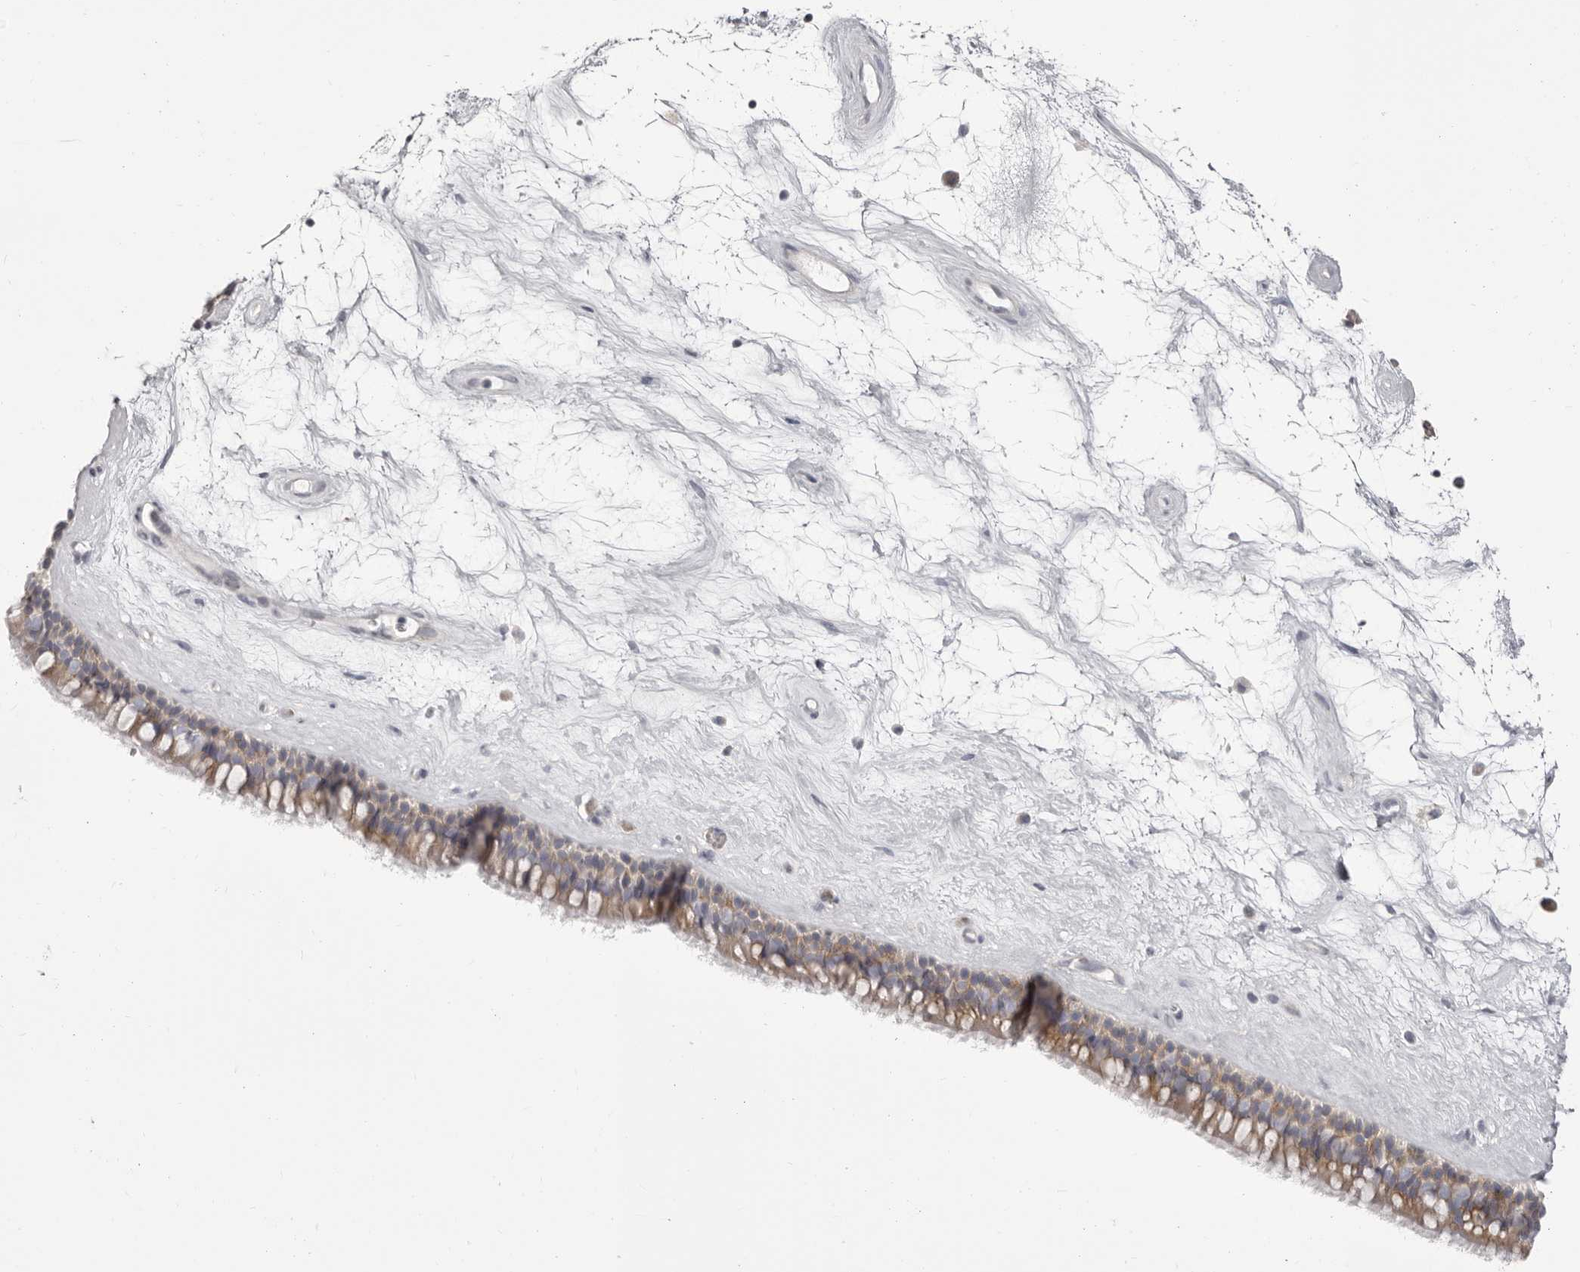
{"staining": {"intensity": "moderate", "quantity": "25%-75%", "location": "cytoplasmic/membranous"}, "tissue": "nasopharynx", "cell_type": "Respiratory epithelial cells", "image_type": "normal", "snomed": [{"axis": "morphology", "description": "Normal tissue, NOS"}, {"axis": "topography", "description": "Nasopharynx"}], "caption": "DAB immunohistochemical staining of unremarkable nasopharynx demonstrates moderate cytoplasmic/membranous protein staining in about 25%-75% of respiratory epithelial cells.", "gene": "OTUD3", "patient": {"sex": "male", "age": 64}}